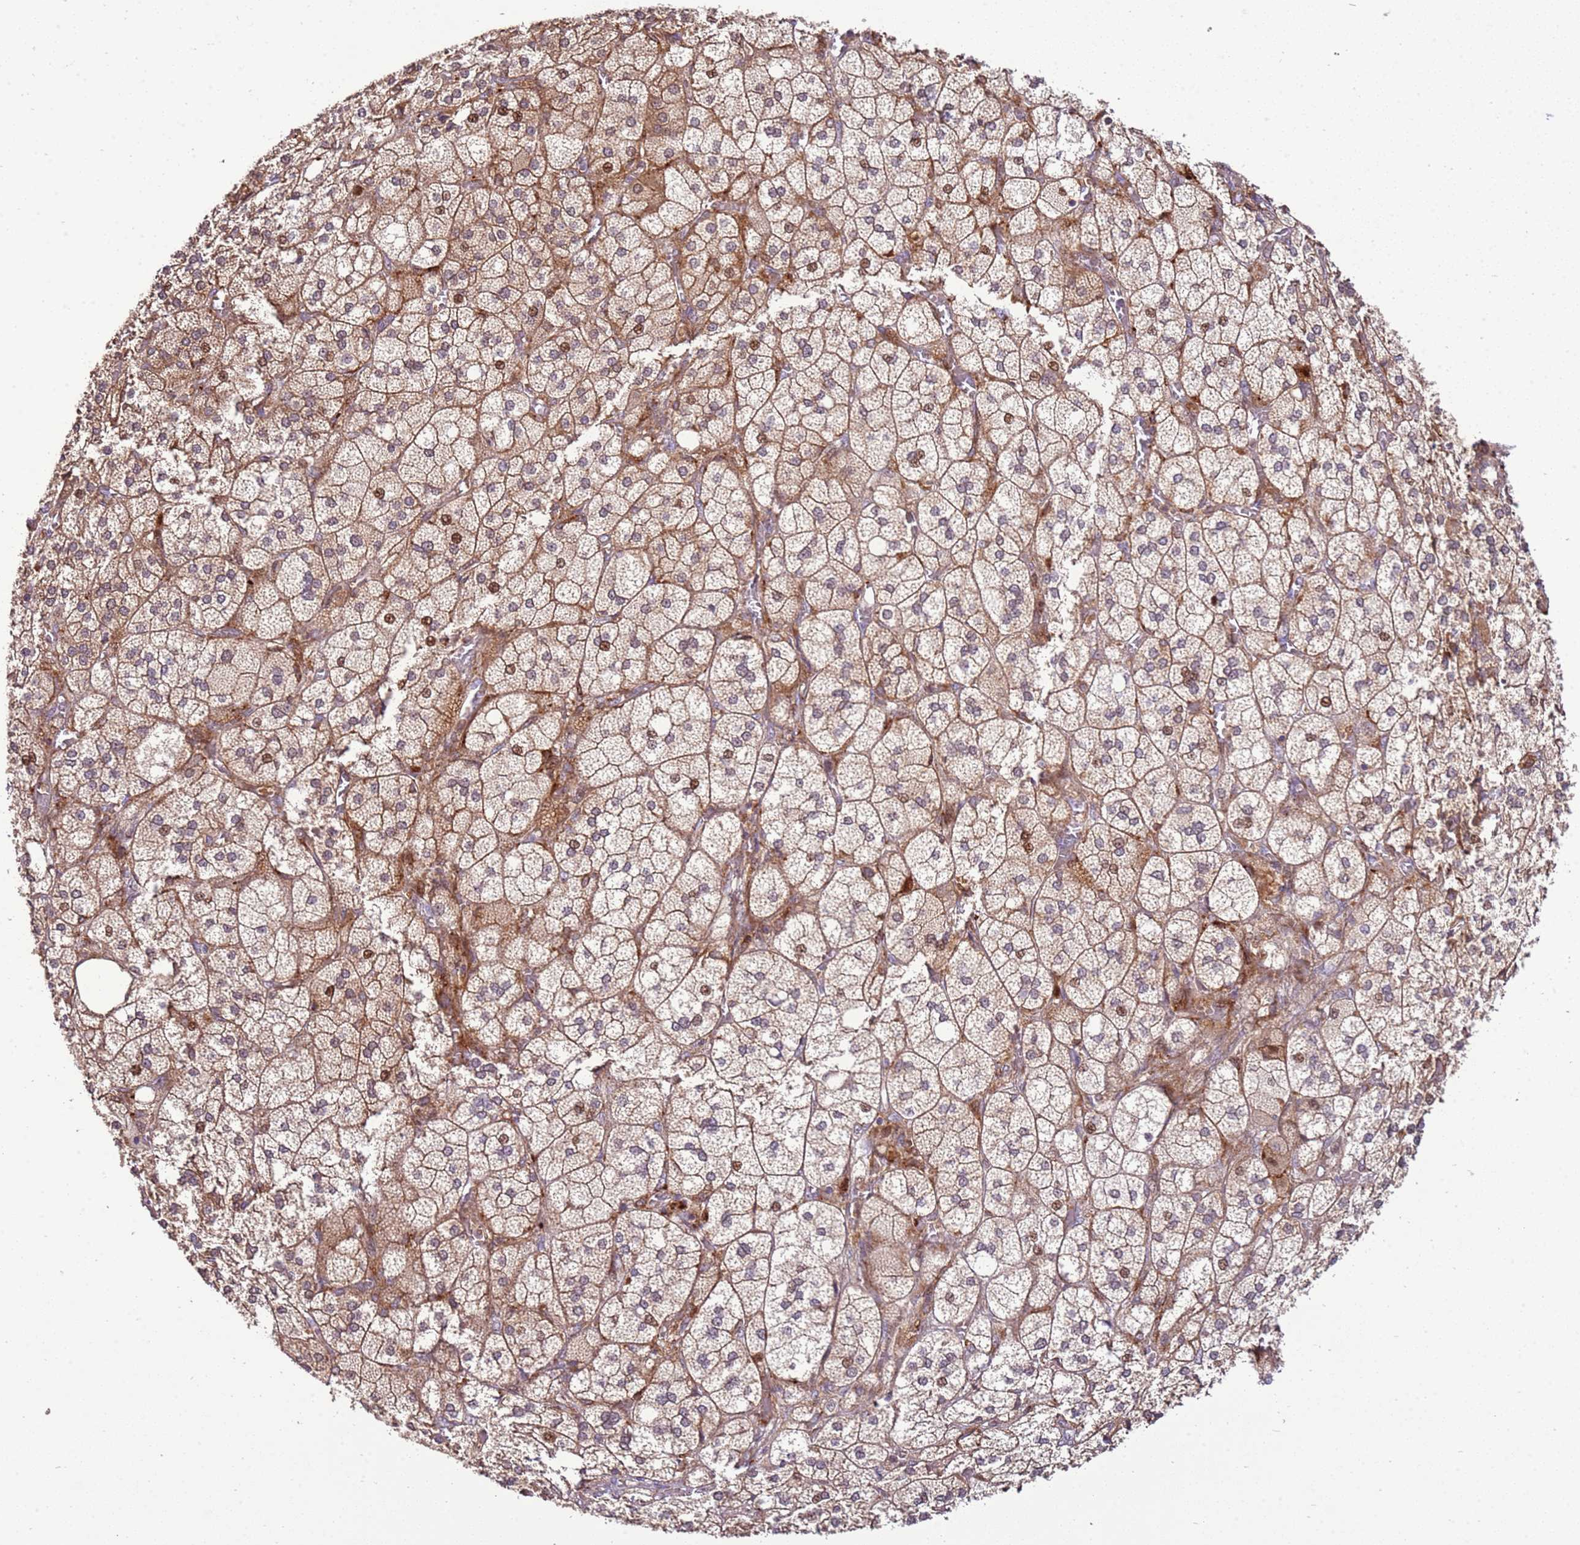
{"staining": {"intensity": "moderate", "quantity": ">75%", "location": "cytoplasmic/membranous,nuclear"}, "tissue": "adrenal gland", "cell_type": "Glandular cells", "image_type": "normal", "snomed": [{"axis": "morphology", "description": "Normal tissue, NOS"}, {"axis": "topography", "description": "Adrenal gland"}], "caption": "Normal adrenal gland demonstrates moderate cytoplasmic/membranous,nuclear expression in approximately >75% of glandular cells (DAB (3,3'-diaminobenzidine) IHC with brightfield microscopy, high magnification)..", "gene": "ZNF624", "patient": {"sex": "male", "age": 61}}